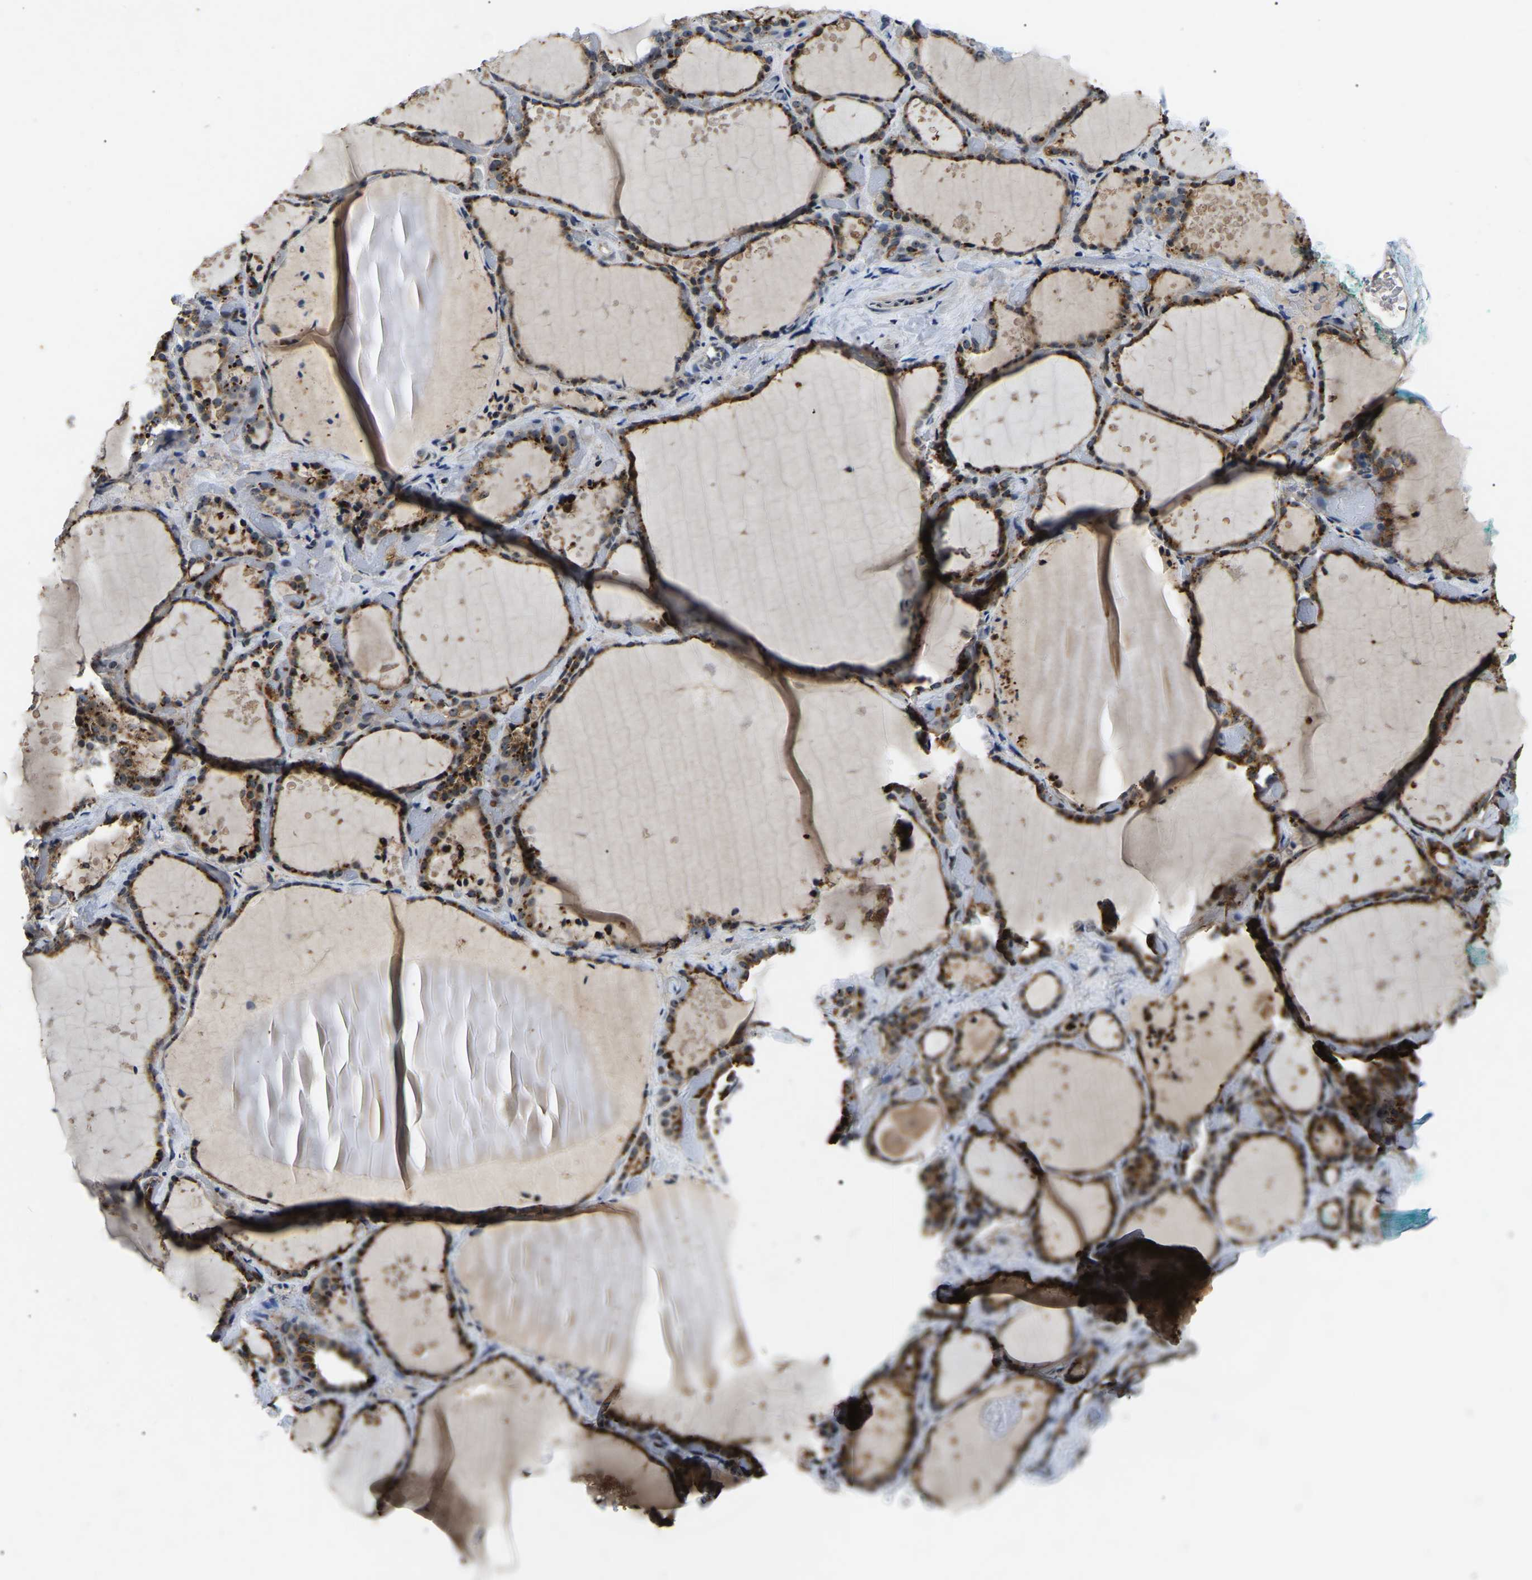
{"staining": {"intensity": "moderate", "quantity": ">75%", "location": "cytoplasmic/membranous,nuclear"}, "tissue": "thyroid gland", "cell_type": "Glandular cells", "image_type": "normal", "snomed": [{"axis": "morphology", "description": "Normal tissue, NOS"}, {"axis": "topography", "description": "Thyroid gland"}], "caption": "Immunohistochemistry micrograph of unremarkable human thyroid gland stained for a protein (brown), which demonstrates medium levels of moderate cytoplasmic/membranous,nuclear staining in about >75% of glandular cells.", "gene": "RBM28", "patient": {"sex": "female", "age": 44}}